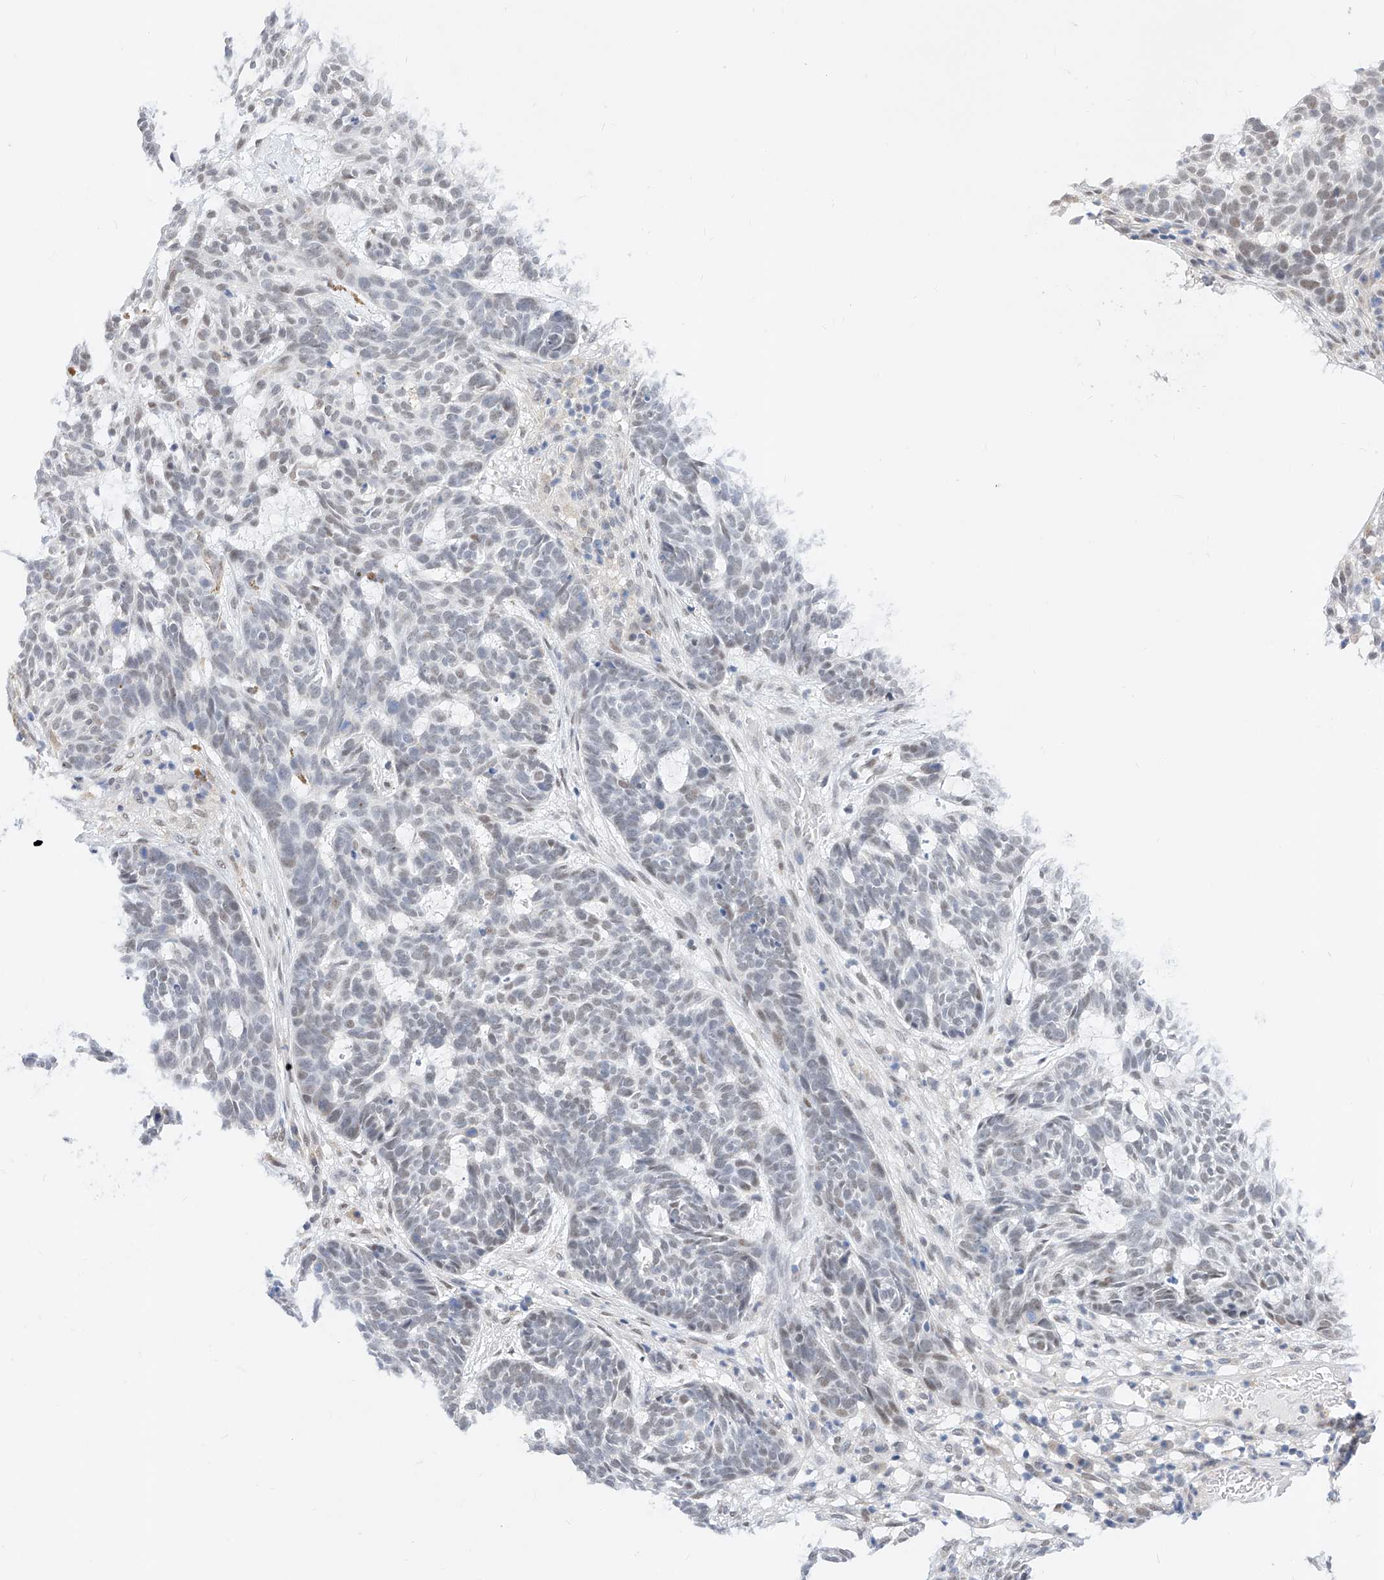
{"staining": {"intensity": "weak", "quantity": "<25%", "location": "nuclear"}, "tissue": "skin cancer", "cell_type": "Tumor cells", "image_type": "cancer", "snomed": [{"axis": "morphology", "description": "Basal cell carcinoma"}, {"axis": "topography", "description": "Skin"}], "caption": "A high-resolution histopathology image shows immunohistochemistry staining of basal cell carcinoma (skin), which reveals no significant positivity in tumor cells.", "gene": "KCNJ1", "patient": {"sex": "male", "age": 85}}